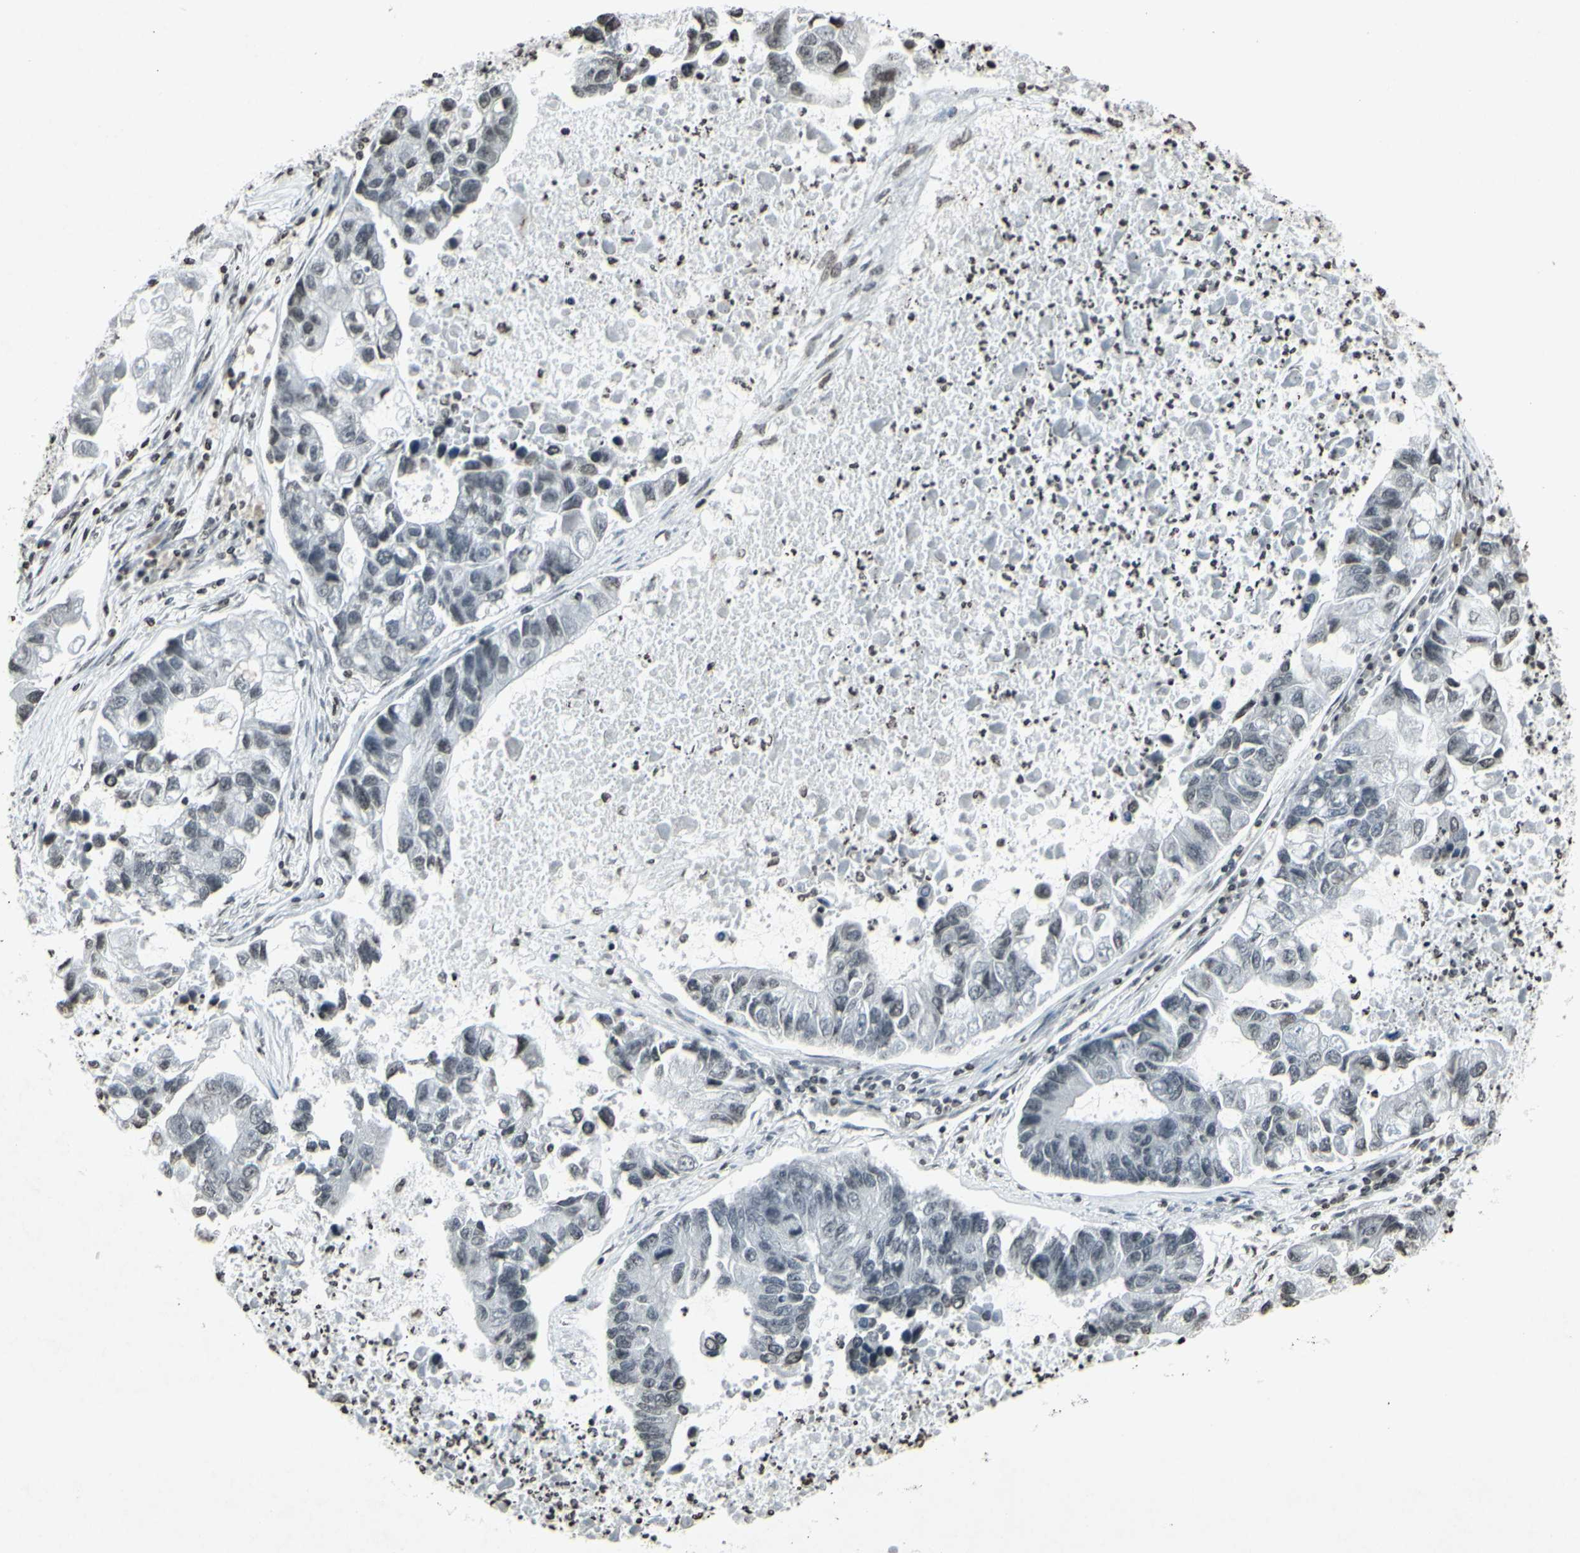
{"staining": {"intensity": "negative", "quantity": "none", "location": "none"}, "tissue": "lung cancer", "cell_type": "Tumor cells", "image_type": "cancer", "snomed": [{"axis": "morphology", "description": "Adenocarcinoma, NOS"}, {"axis": "topography", "description": "Lung"}], "caption": "This is a photomicrograph of immunohistochemistry (IHC) staining of adenocarcinoma (lung), which shows no expression in tumor cells.", "gene": "CD79B", "patient": {"sex": "female", "age": 51}}